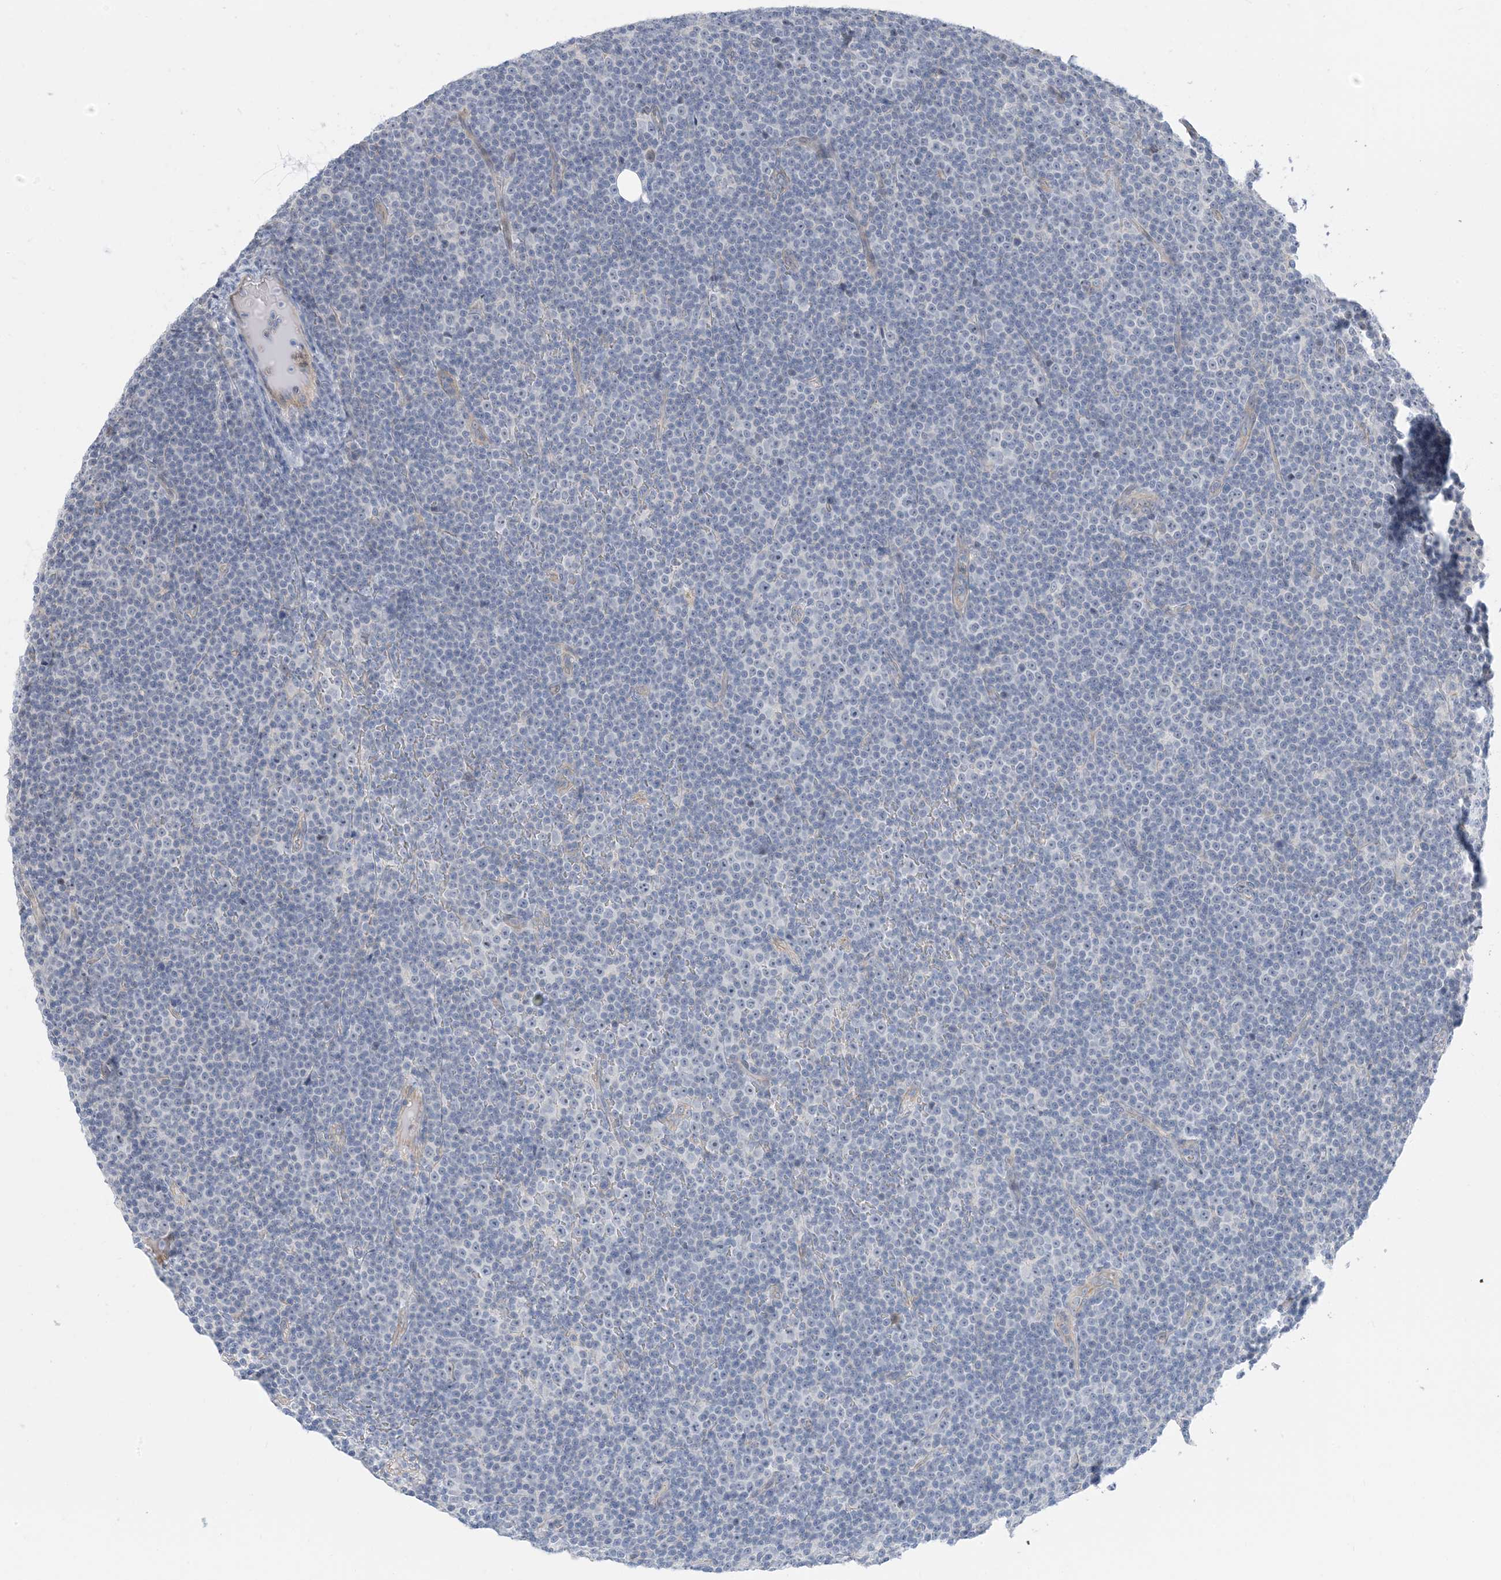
{"staining": {"intensity": "negative", "quantity": "none", "location": "none"}, "tissue": "lymphoma", "cell_type": "Tumor cells", "image_type": "cancer", "snomed": [{"axis": "morphology", "description": "Malignant lymphoma, non-Hodgkin's type, Low grade"}, {"axis": "topography", "description": "Lymph node"}], "caption": "This is an immunohistochemistry micrograph of human lymphoma. There is no staining in tumor cells.", "gene": "IL36B", "patient": {"sex": "female", "age": 67}}